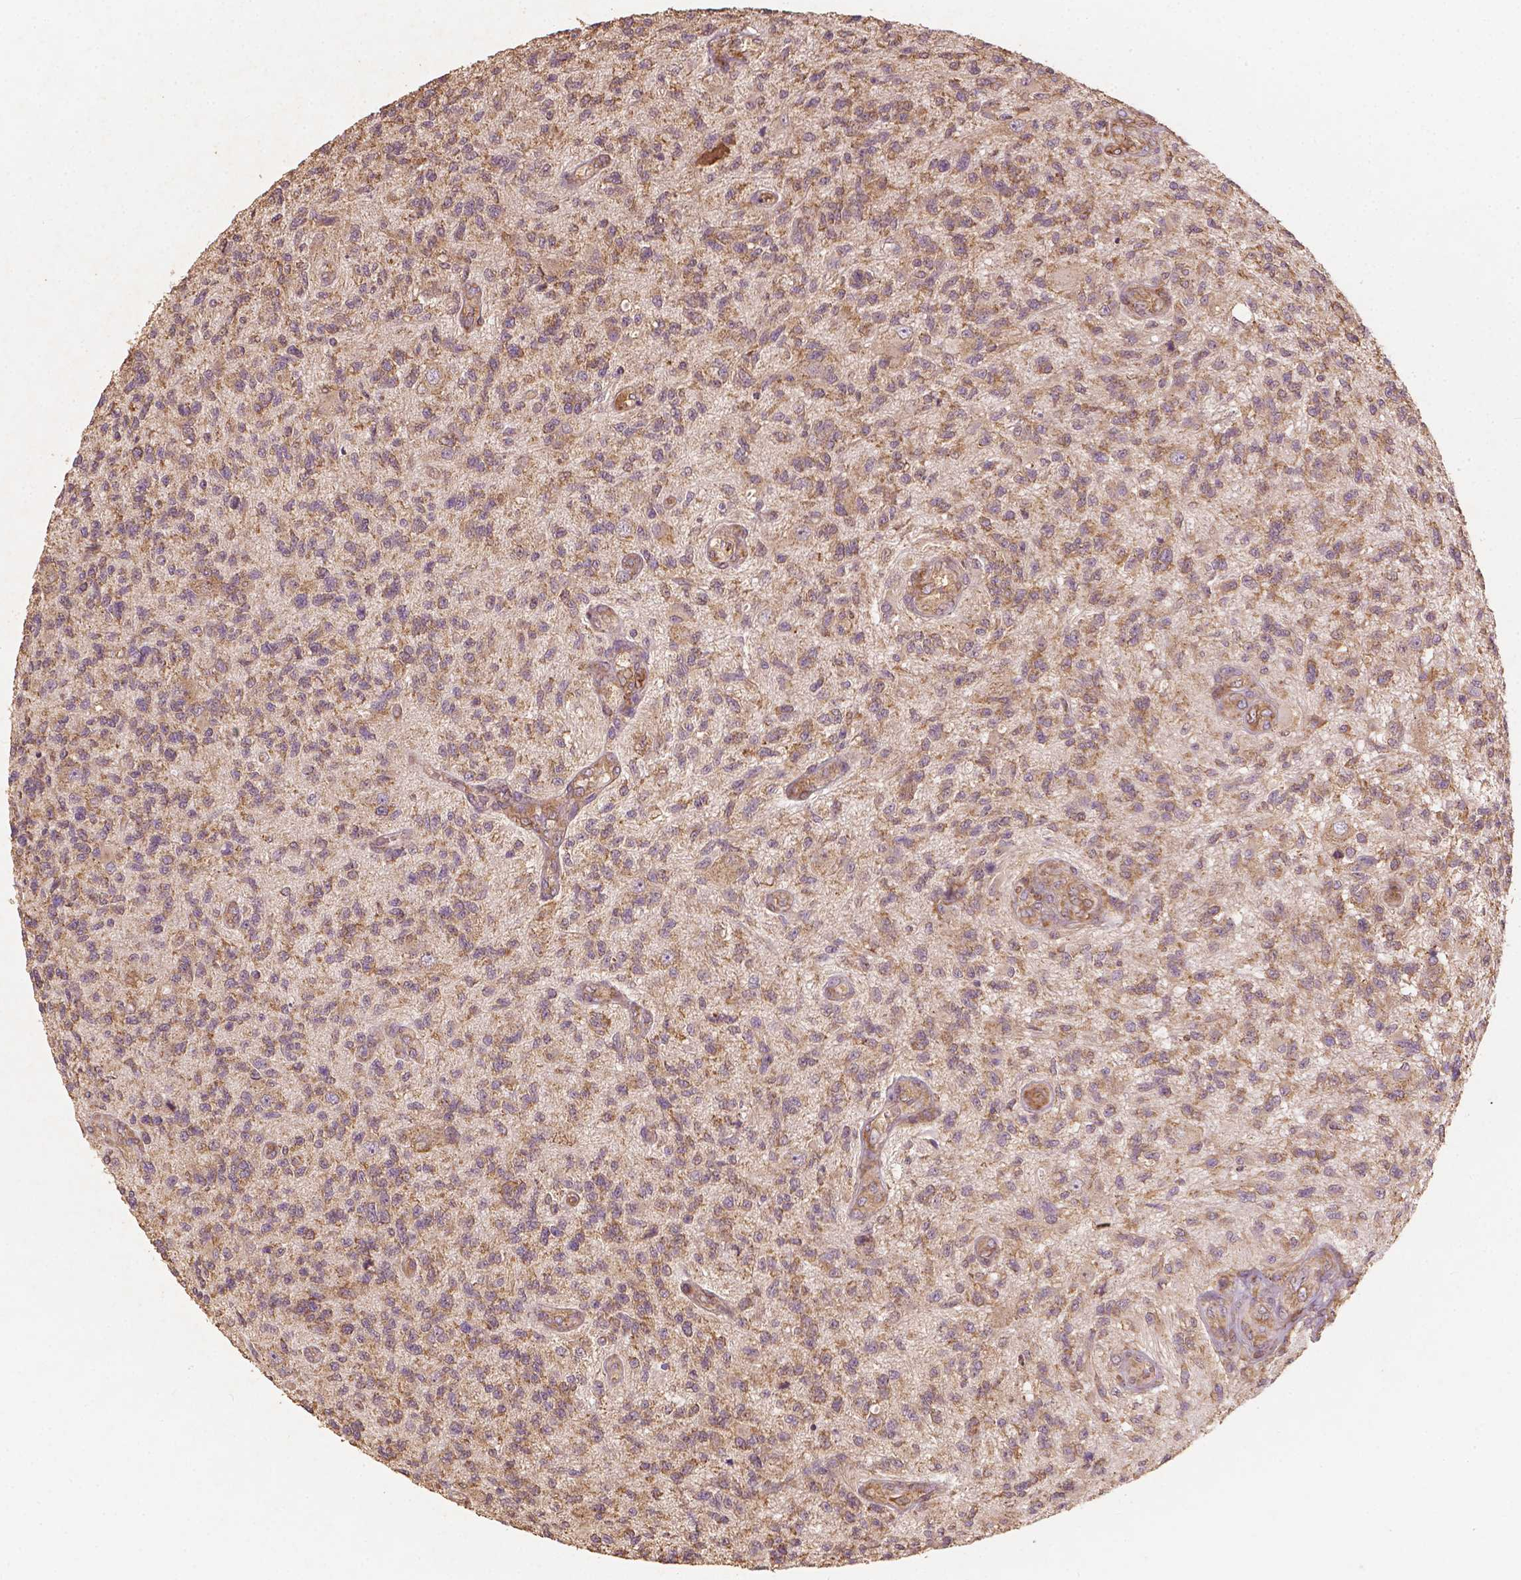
{"staining": {"intensity": "weak", "quantity": "<25%", "location": "cytoplasmic/membranous"}, "tissue": "glioma", "cell_type": "Tumor cells", "image_type": "cancer", "snomed": [{"axis": "morphology", "description": "Glioma, malignant, High grade"}, {"axis": "topography", "description": "Brain"}], "caption": "This is a histopathology image of immunohistochemistry (IHC) staining of glioma, which shows no staining in tumor cells. (Brightfield microscopy of DAB (3,3'-diaminobenzidine) immunohistochemistry at high magnification).", "gene": "G3BP1", "patient": {"sex": "male", "age": 56}}